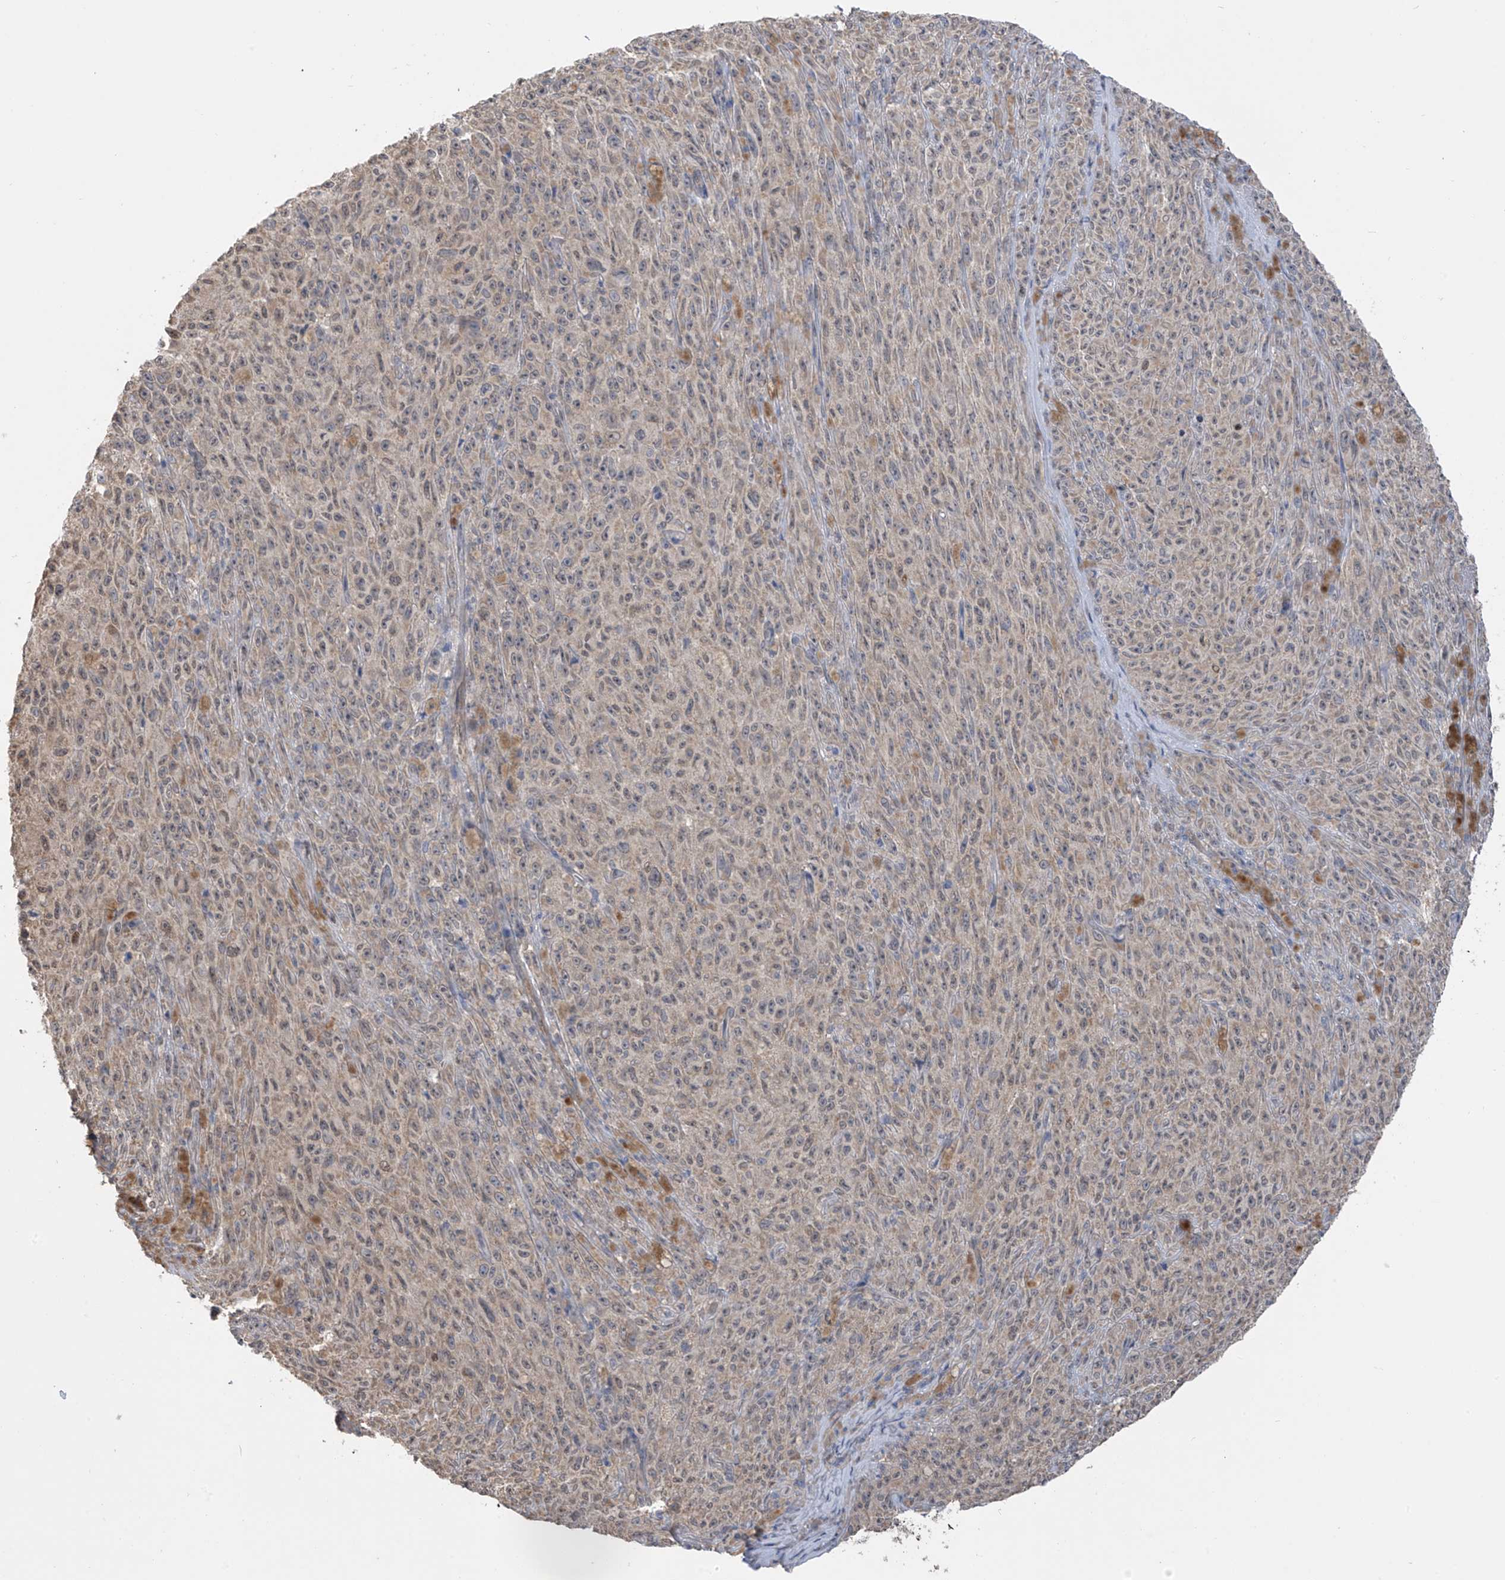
{"staining": {"intensity": "moderate", "quantity": ">75%", "location": "cytoplasmic/membranous,nuclear"}, "tissue": "melanoma", "cell_type": "Tumor cells", "image_type": "cancer", "snomed": [{"axis": "morphology", "description": "Malignant melanoma, NOS"}, {"axis": "topography", "description": "Skin"}], "caption": "Moderate cytoplasmic/membranous and nuclear positivity is present in about >75% of tumor cells in melanoma. (DAB IHC, brown staining for protein, blue staining for nuclei).", "gene": "KIAA1522", "patient": {"sex": "female", "age": 82}}